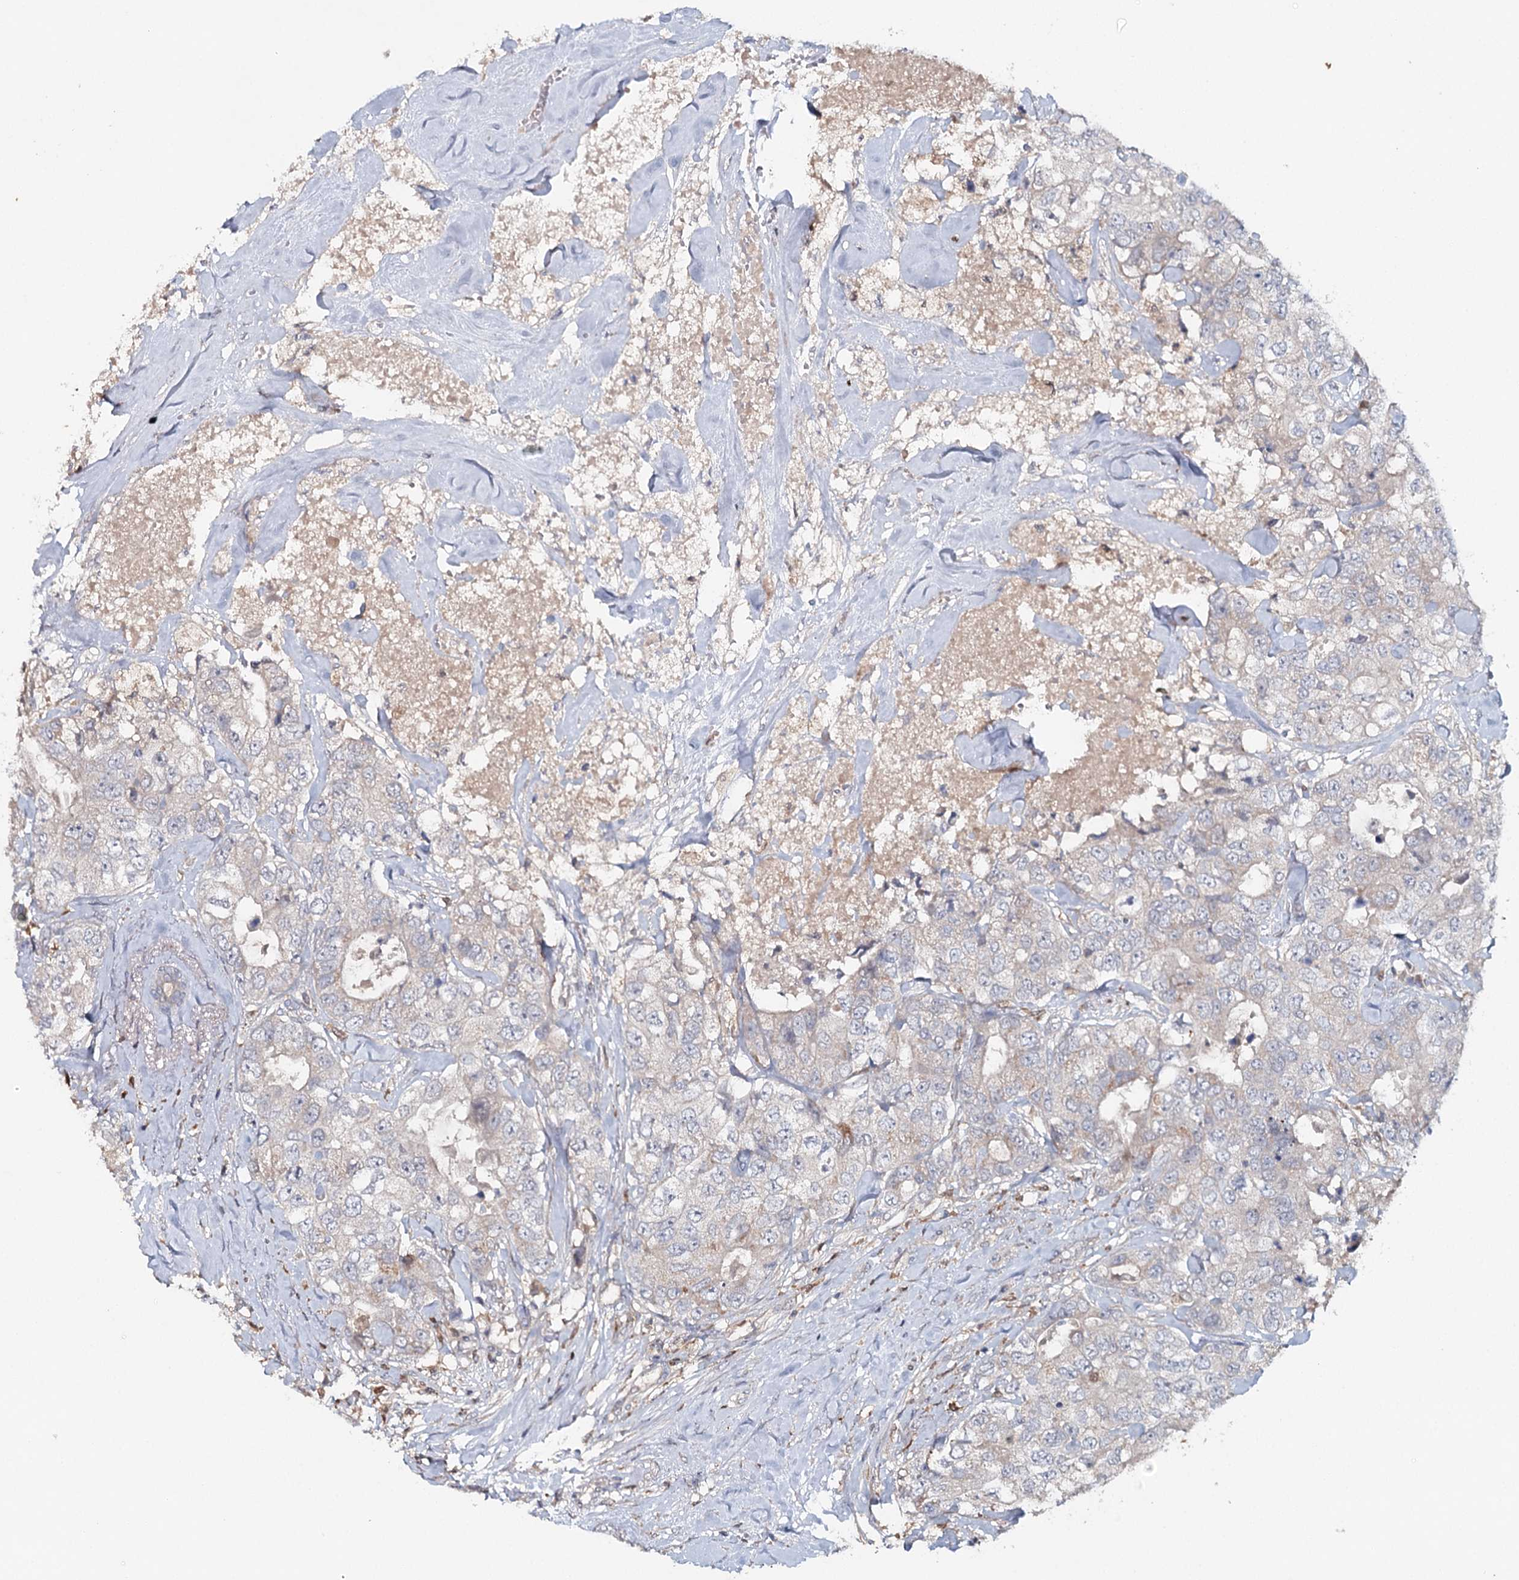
{"staining": {"intensity": "weak", "quantity": "<25%", "location": "cytoplasmic/membranous"}, "tissue": "breast cancer", "cell_type": "Tumor cells", "image_type": "cancer", "snomed": [{"axis": "morphology", "description": "Duct carcinoma"}, {"axis": "topography", "description": "Breast"}], "caption": "DAB (3,3'-diaminobenzidine) immunohistochemical staining of human breast cancer displays no significant staining in tumor cells.", "gene": "SLC41A2", "patient": {"sex": "female", "age": 62}}